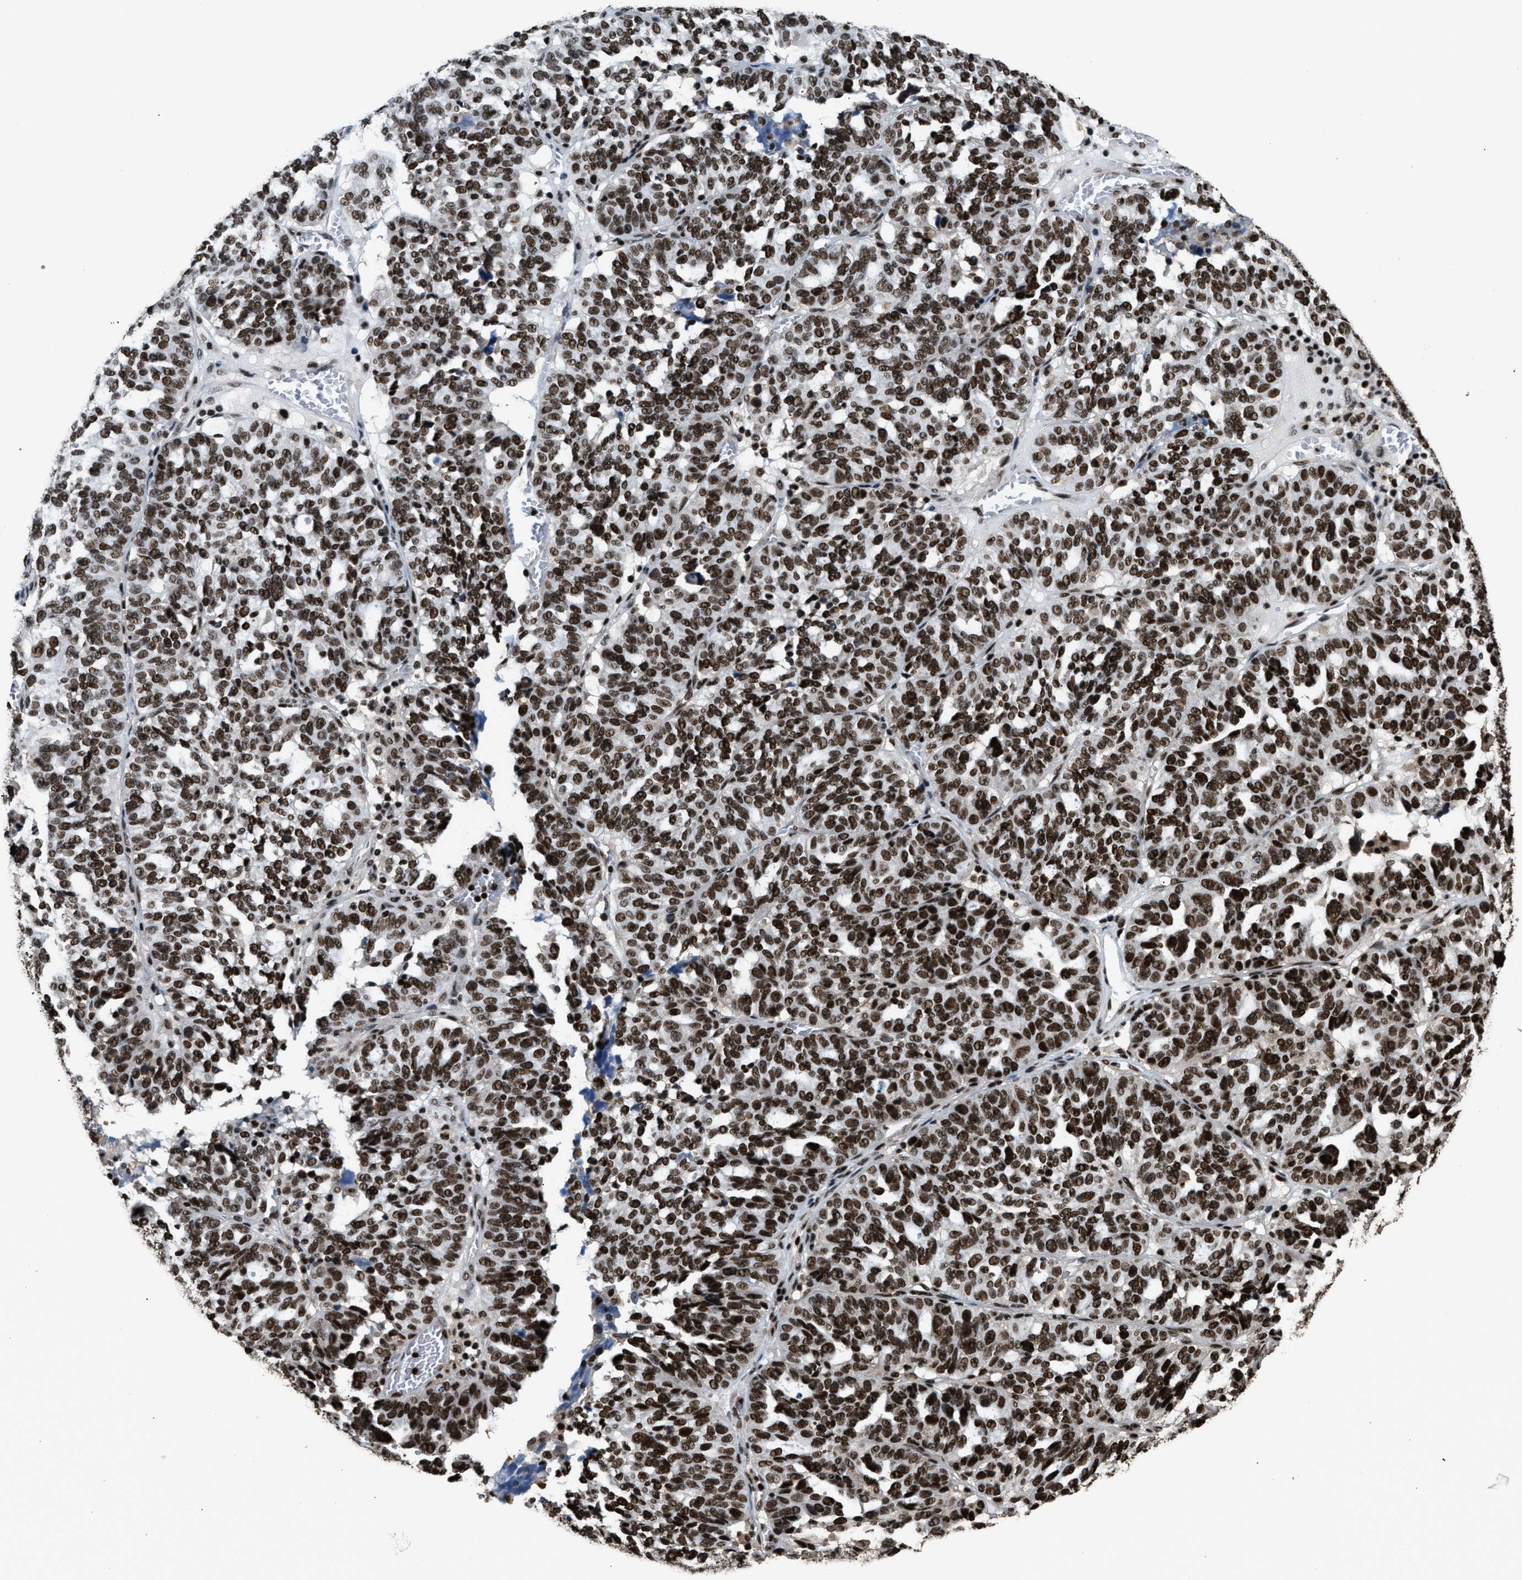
{"staining": {"intensity": "strong", "quantity": ">75%", "location": "nuclear"}, "tissue": "ovarian cancer", "cell_type": "Tumor cells", "image_type": "cancer", "snomed": [{"axis": "morphology", "description": "Cystadenocarcinoma, serous, NOS"}, {"axis": "topography", "description": "Ovary"}], "caption": "Immunohistochemistry (IHC) staining of ovarian cancer, which reveals high levels of strong nuclear staining in approximately >75% of tumor cells indicating strong nuclear protein staining. The staining was performed using DAB (3,3'-diaminobenzidine) (brown) for protein detection and nuclei were counterstained in hematoxylin (blue).", "gene": "RAD21", "patient": {"sex": "female", "age": 59}}